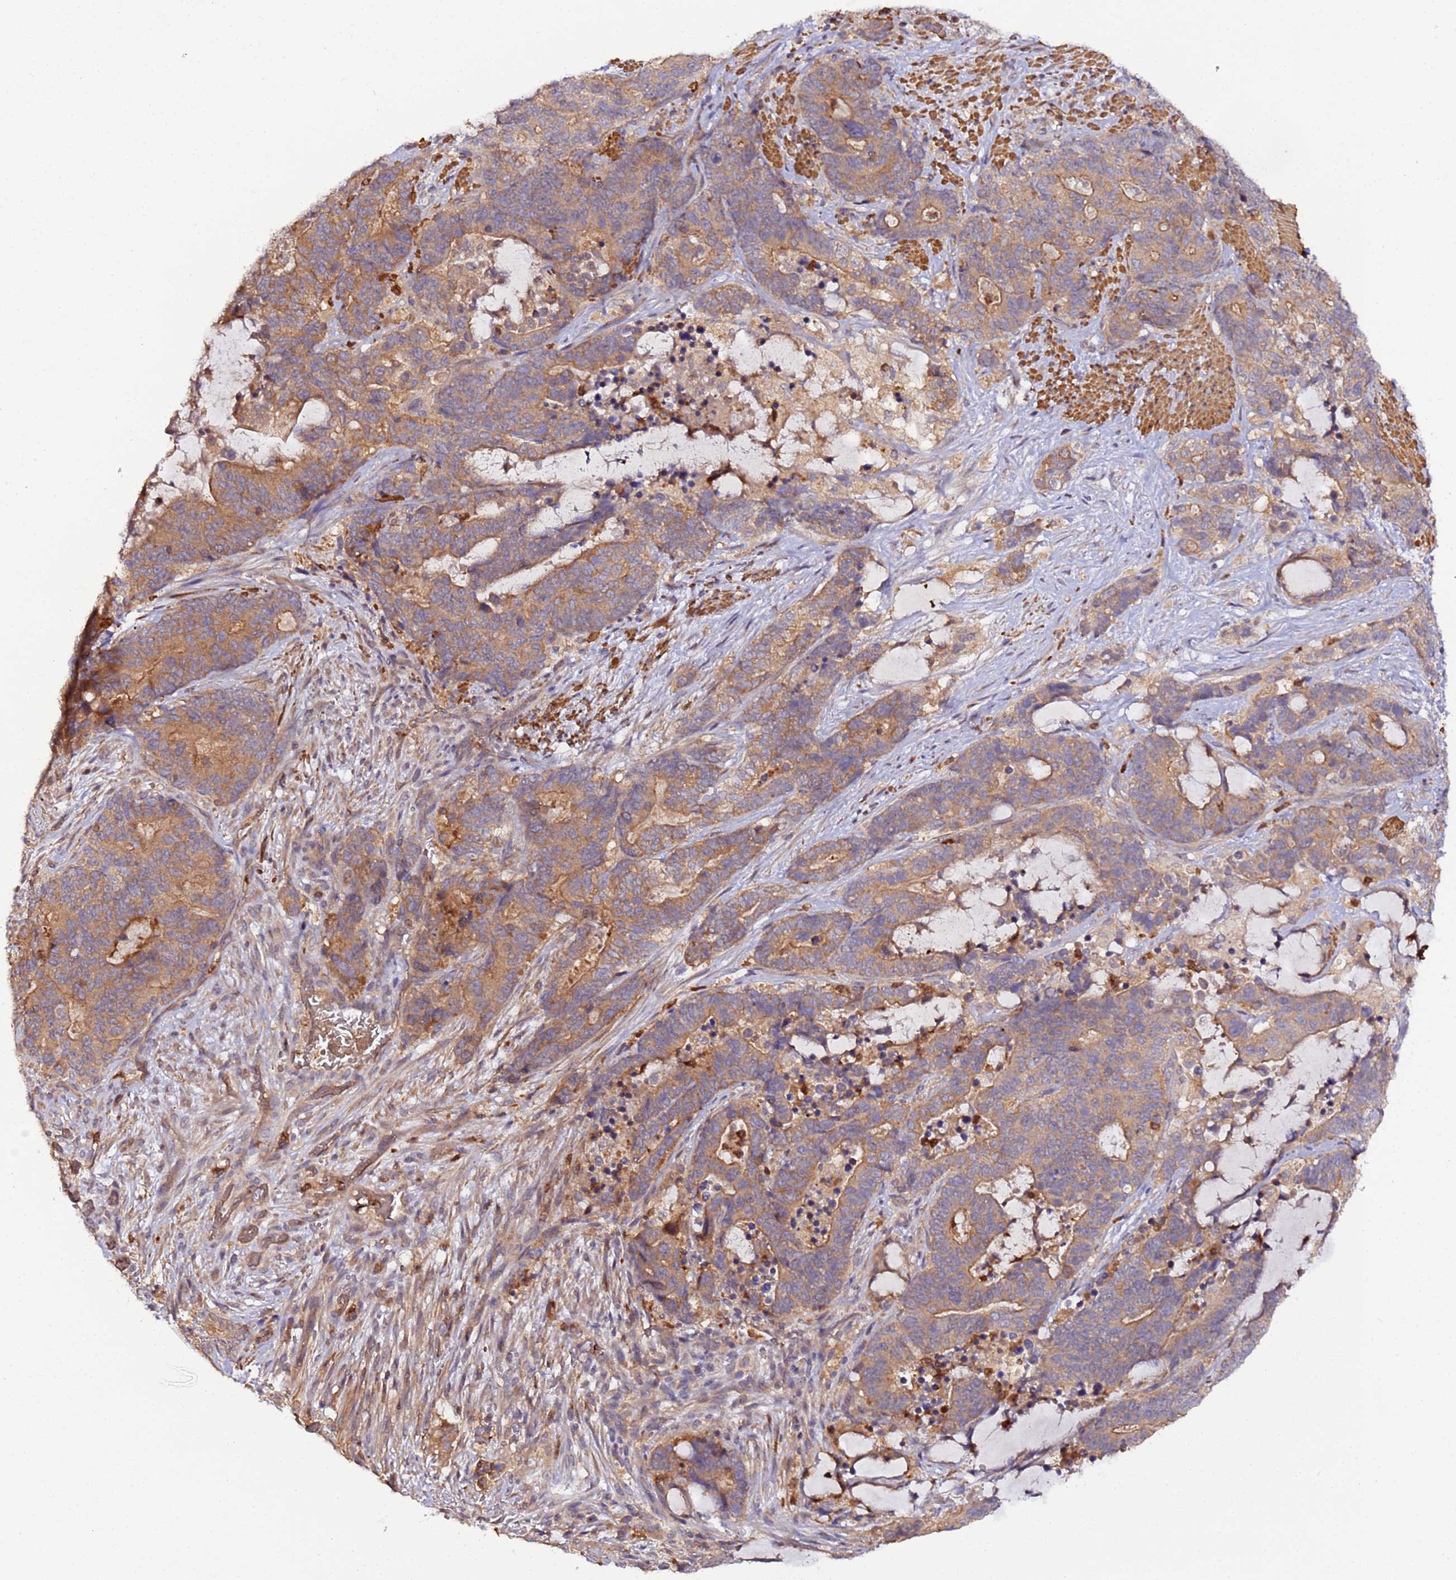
{"staining": {"intensity": "moderate", "quantity": ">75%", "location": "cytoplasmic/membranous"}, "tissue": "stomach cancer", "cell_type": "Tumor cells", "image_type": "cancer", "snomed": [{"axis": "morphology", "description": "Adenocarcinoma, NOS"}, {"axis": "topography", "description": "Stomach"}], "caption": "A histopathology image of human stomach cancer stained for a protein reveals moderate cytoplasmic/membranous brown staining in tumor cells.", "gene": "TRIM26", "patient": {"sex": "female", "age": 76}}